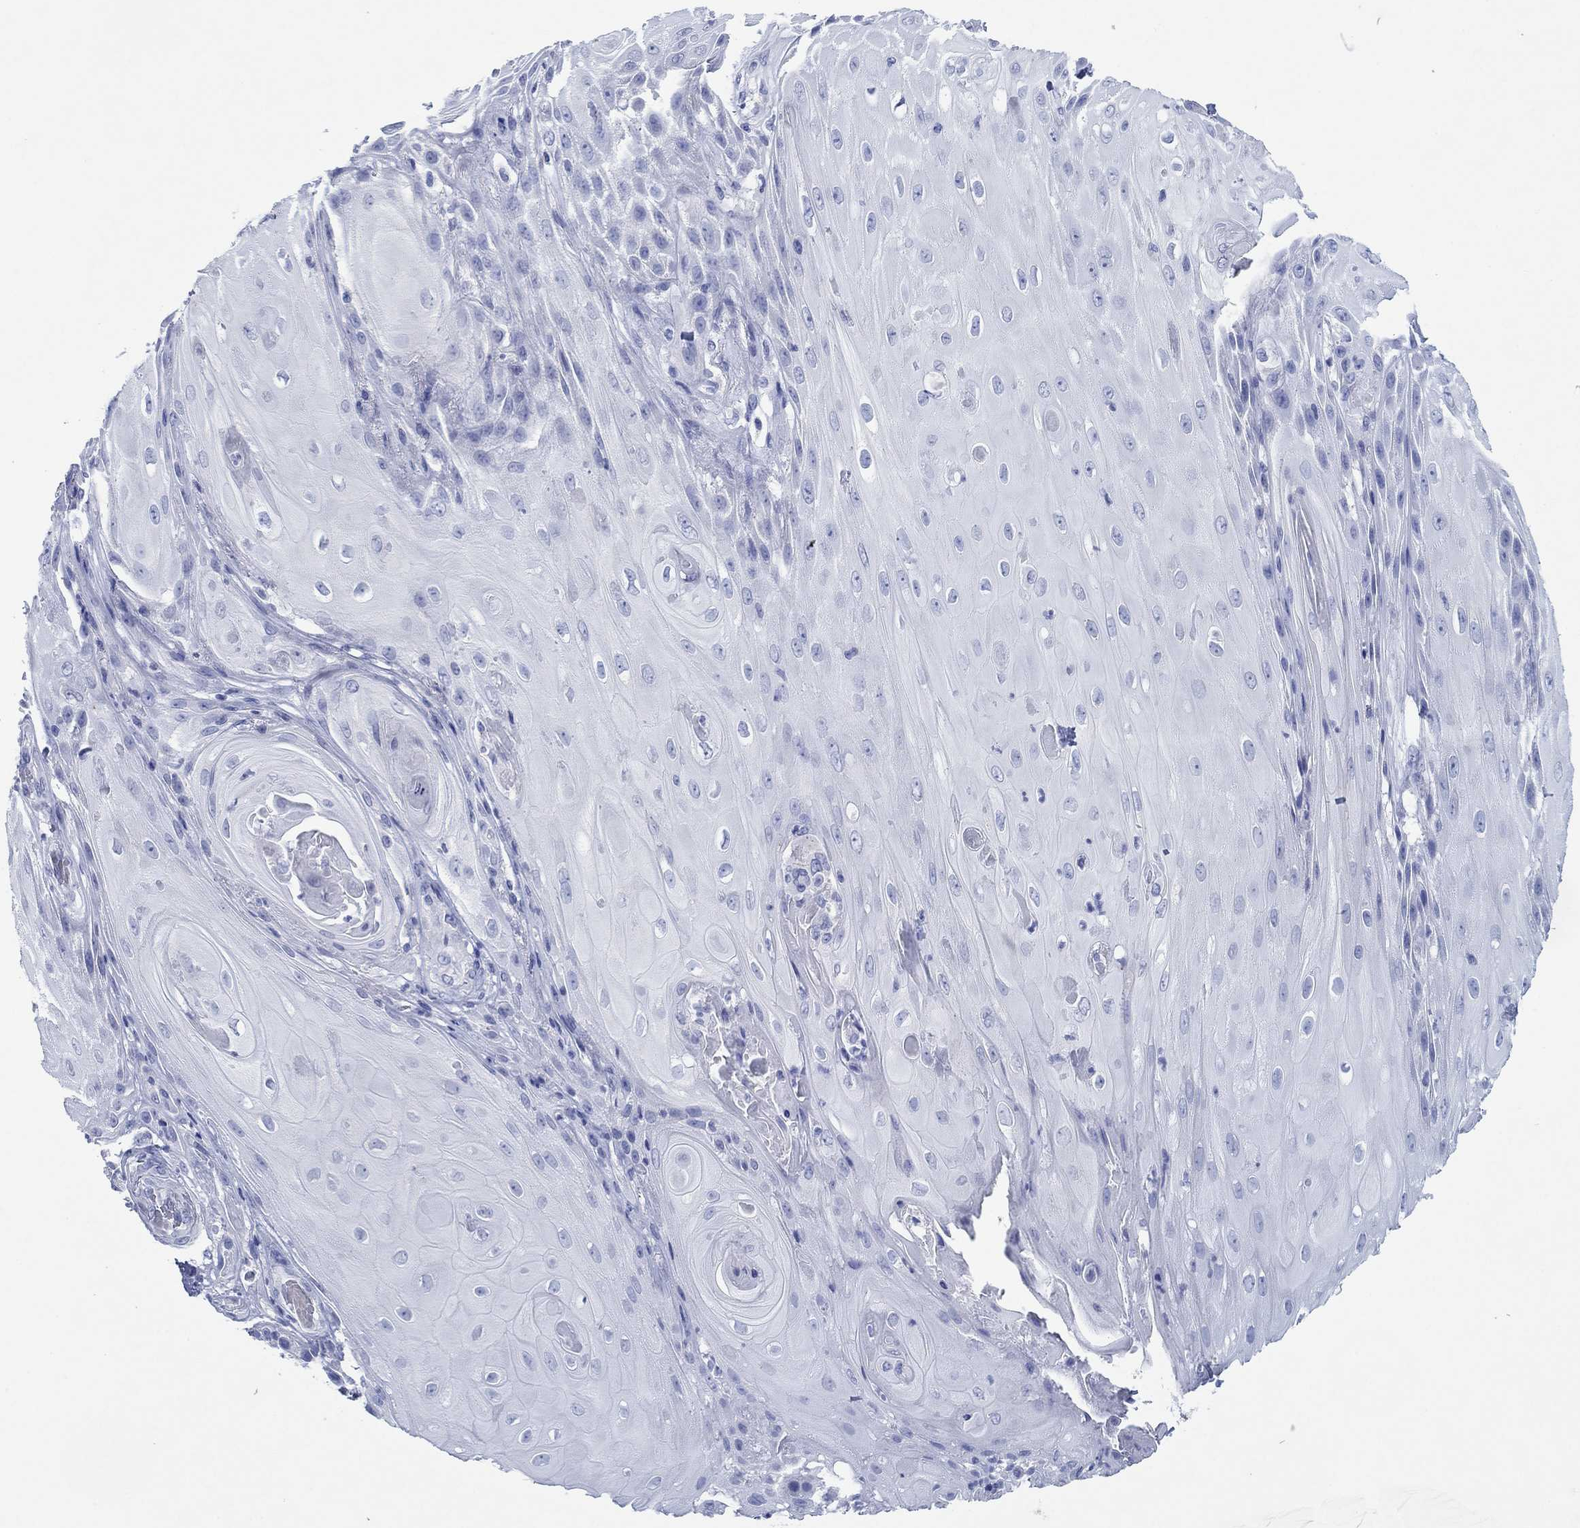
{"staining": {"intensity": "negative", "quantity": "none", "location": "none"}, "tissue": "skin cancer", "cell_type": "Tumor cells", "image_type": "cancer", "snomed": [{"axis": "morphology", "description": "Squamous cell carcinoma, NOS"}, {"axis": "topography", "description": "Skin"}], "caption": "Immunohistochemistry (IHC) micrograph of human skin cancer stained for a protein (brown), which shows no expression in tumor cells. (DAB (3,3'-diaminobenzidine) immunohistochemistry (IHC) visualized using brightfield microscopy, high magnification).", "gene": "HCRT", "patient": {"sex": "male", "age": 62}}